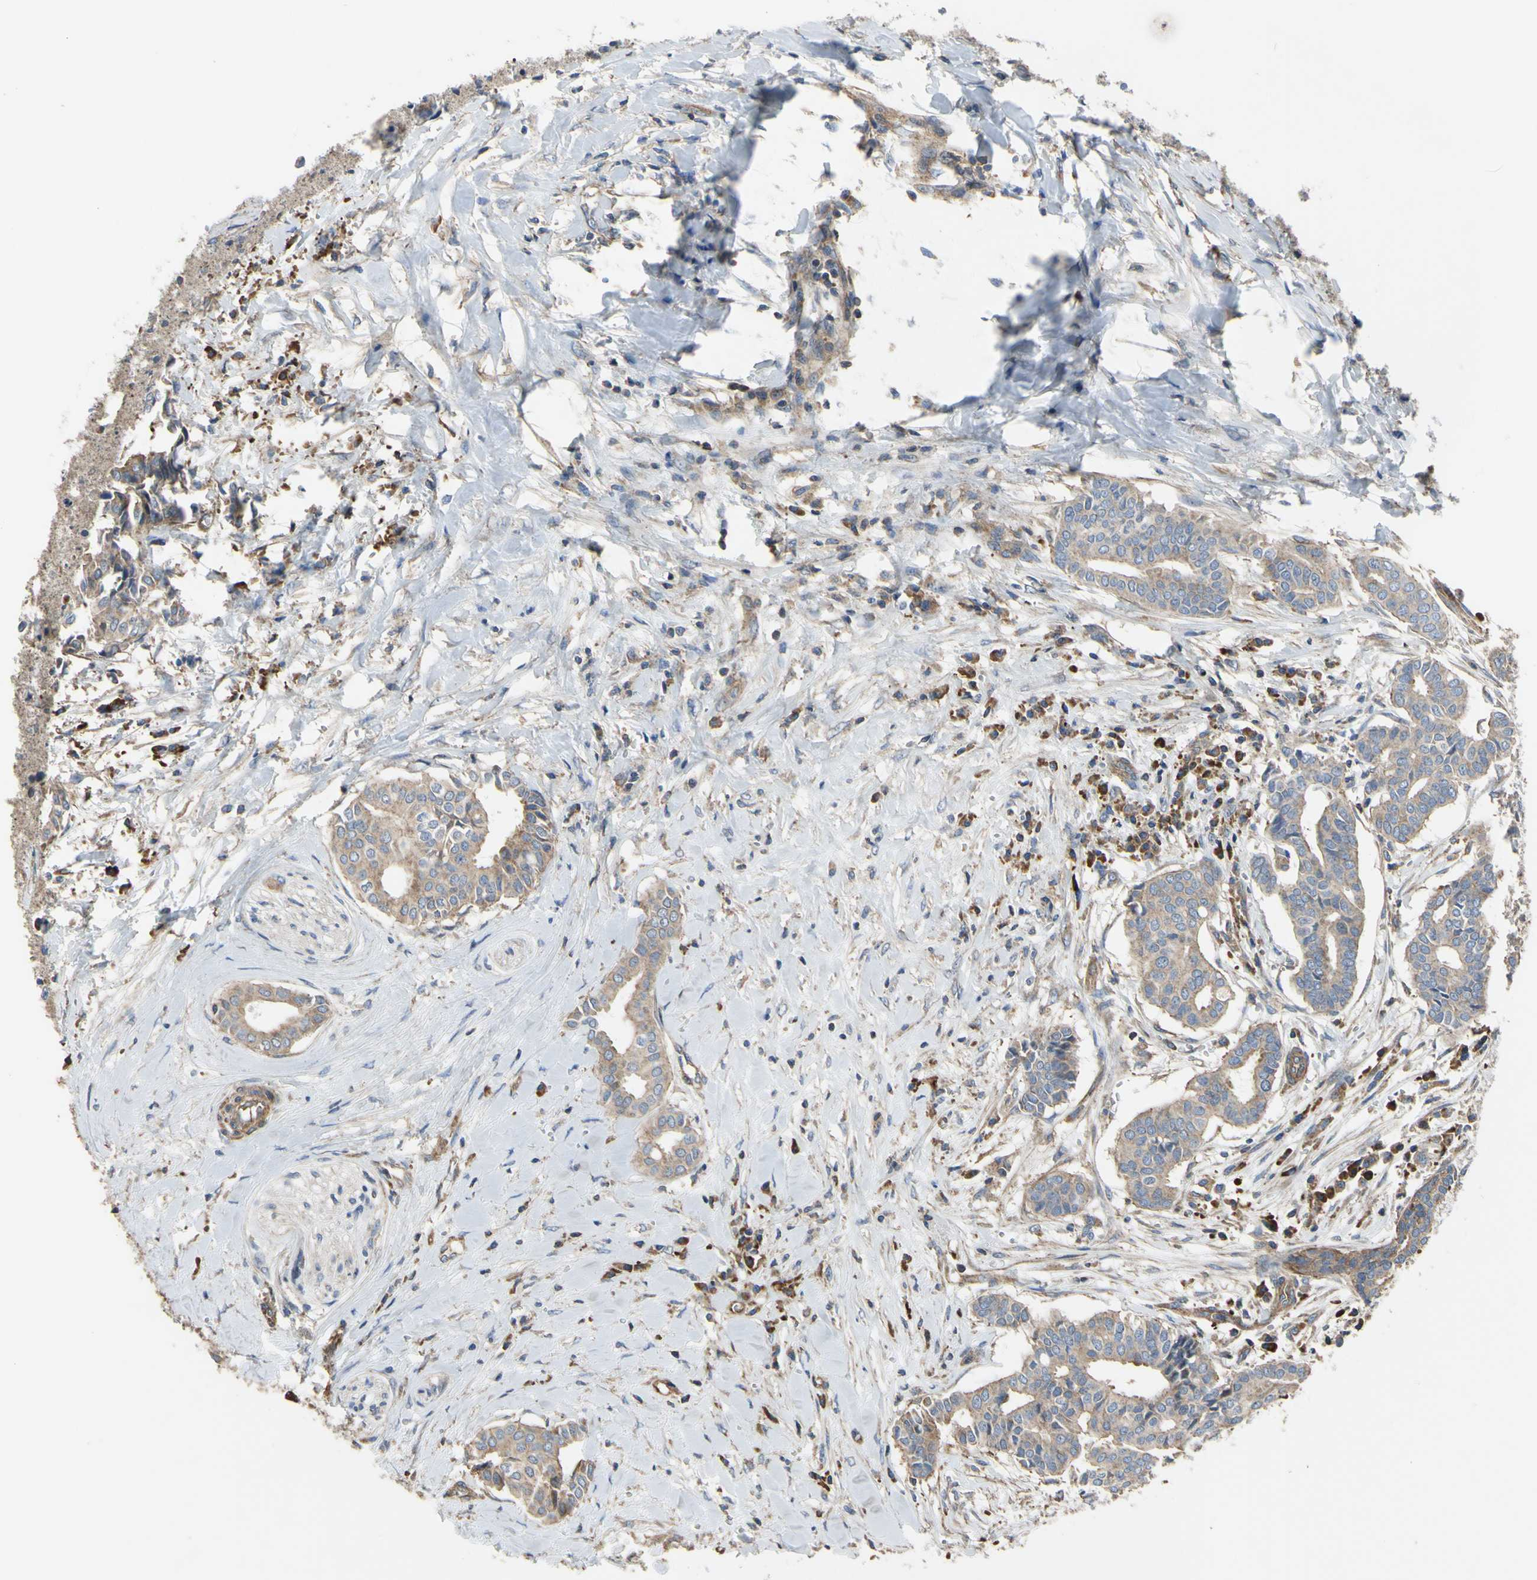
{"staining": {"intensity": "moderate", "quantity": ">75%", "location": "cytoplasmic/membranous"}, "tissue": "head and neck cancer", "cell_type": "Tumor cells", "image_type": "cancer", "snomed": [{"axis": "morphology", "description": "Adenocarcinoma, NOS"}, {"axis": "topography", "description": "Salivary gland"}, {"axis": "topography", "description": "Head-Neck"}], "caption": "Head and neck adenocarcinoma was stained to show a protein in brown. There is medium levels of moderate cytoplasmic/membranous positivity in approximately >75% of tumor cells. (DAB IHC with brightfield microscopy, high magnification).", "gene": "BECN1", "patient": {"sex": "female", "age": 59}}